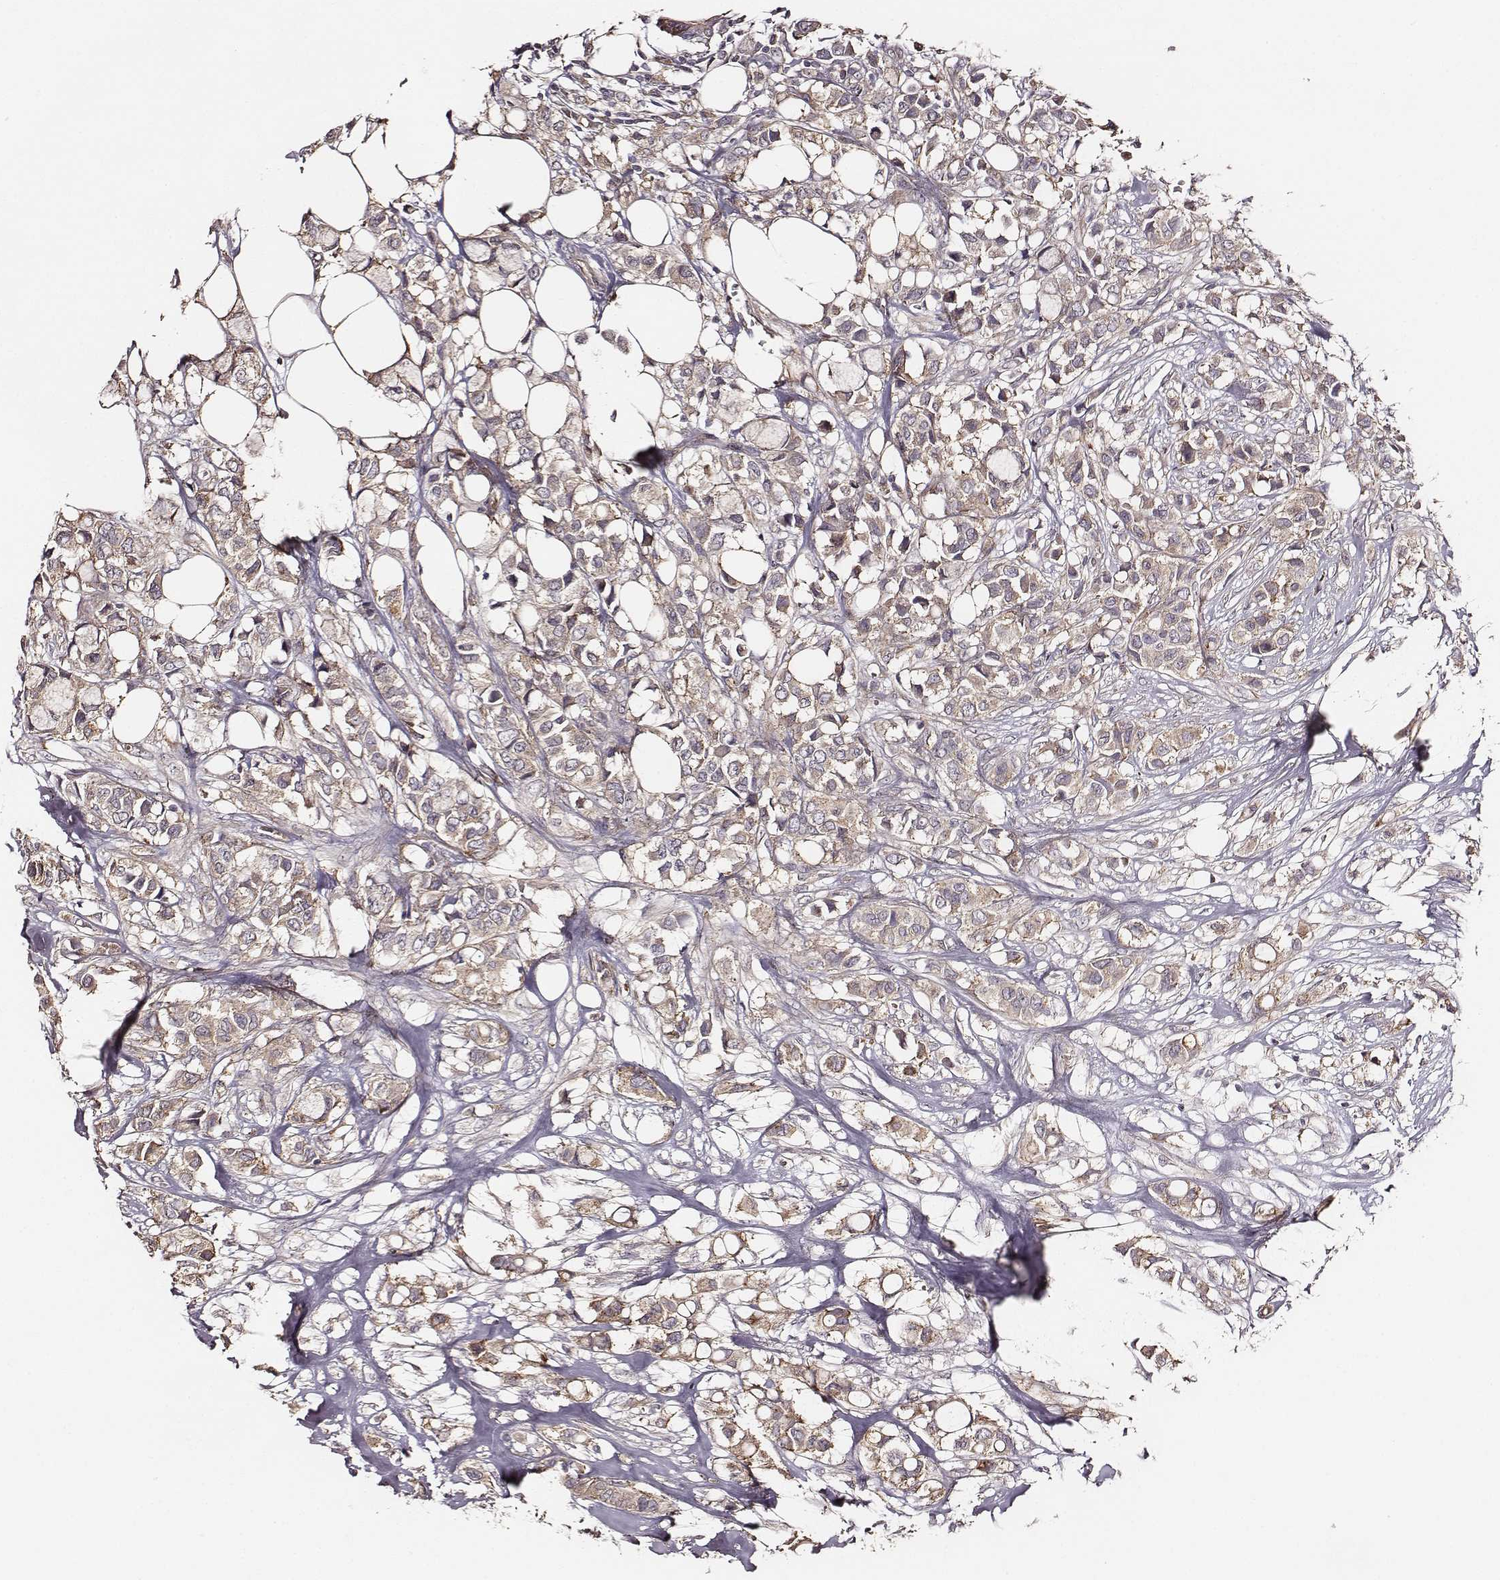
{"staining": {"intensity": "weak", "quantity": ">75%", "location": "cytoplasmic/membranous"}, "tissue": "breast cancer", "cell_type": "Tumor cells", "image_type": "cancer", "snomed": [{"axis": "morphology", "description": "Duct carcinoma"}, {"axis": "topography", "description": "Breast"}], "caption": "Brown immunohistochemical staining in human invasive ductal carcinoma (breast) displays weak cytoplasmic/membranous staining in approximately >75% of tumor cells.", "gene": "VPS26A", "patient": {"sex": "female", "age": 85}}